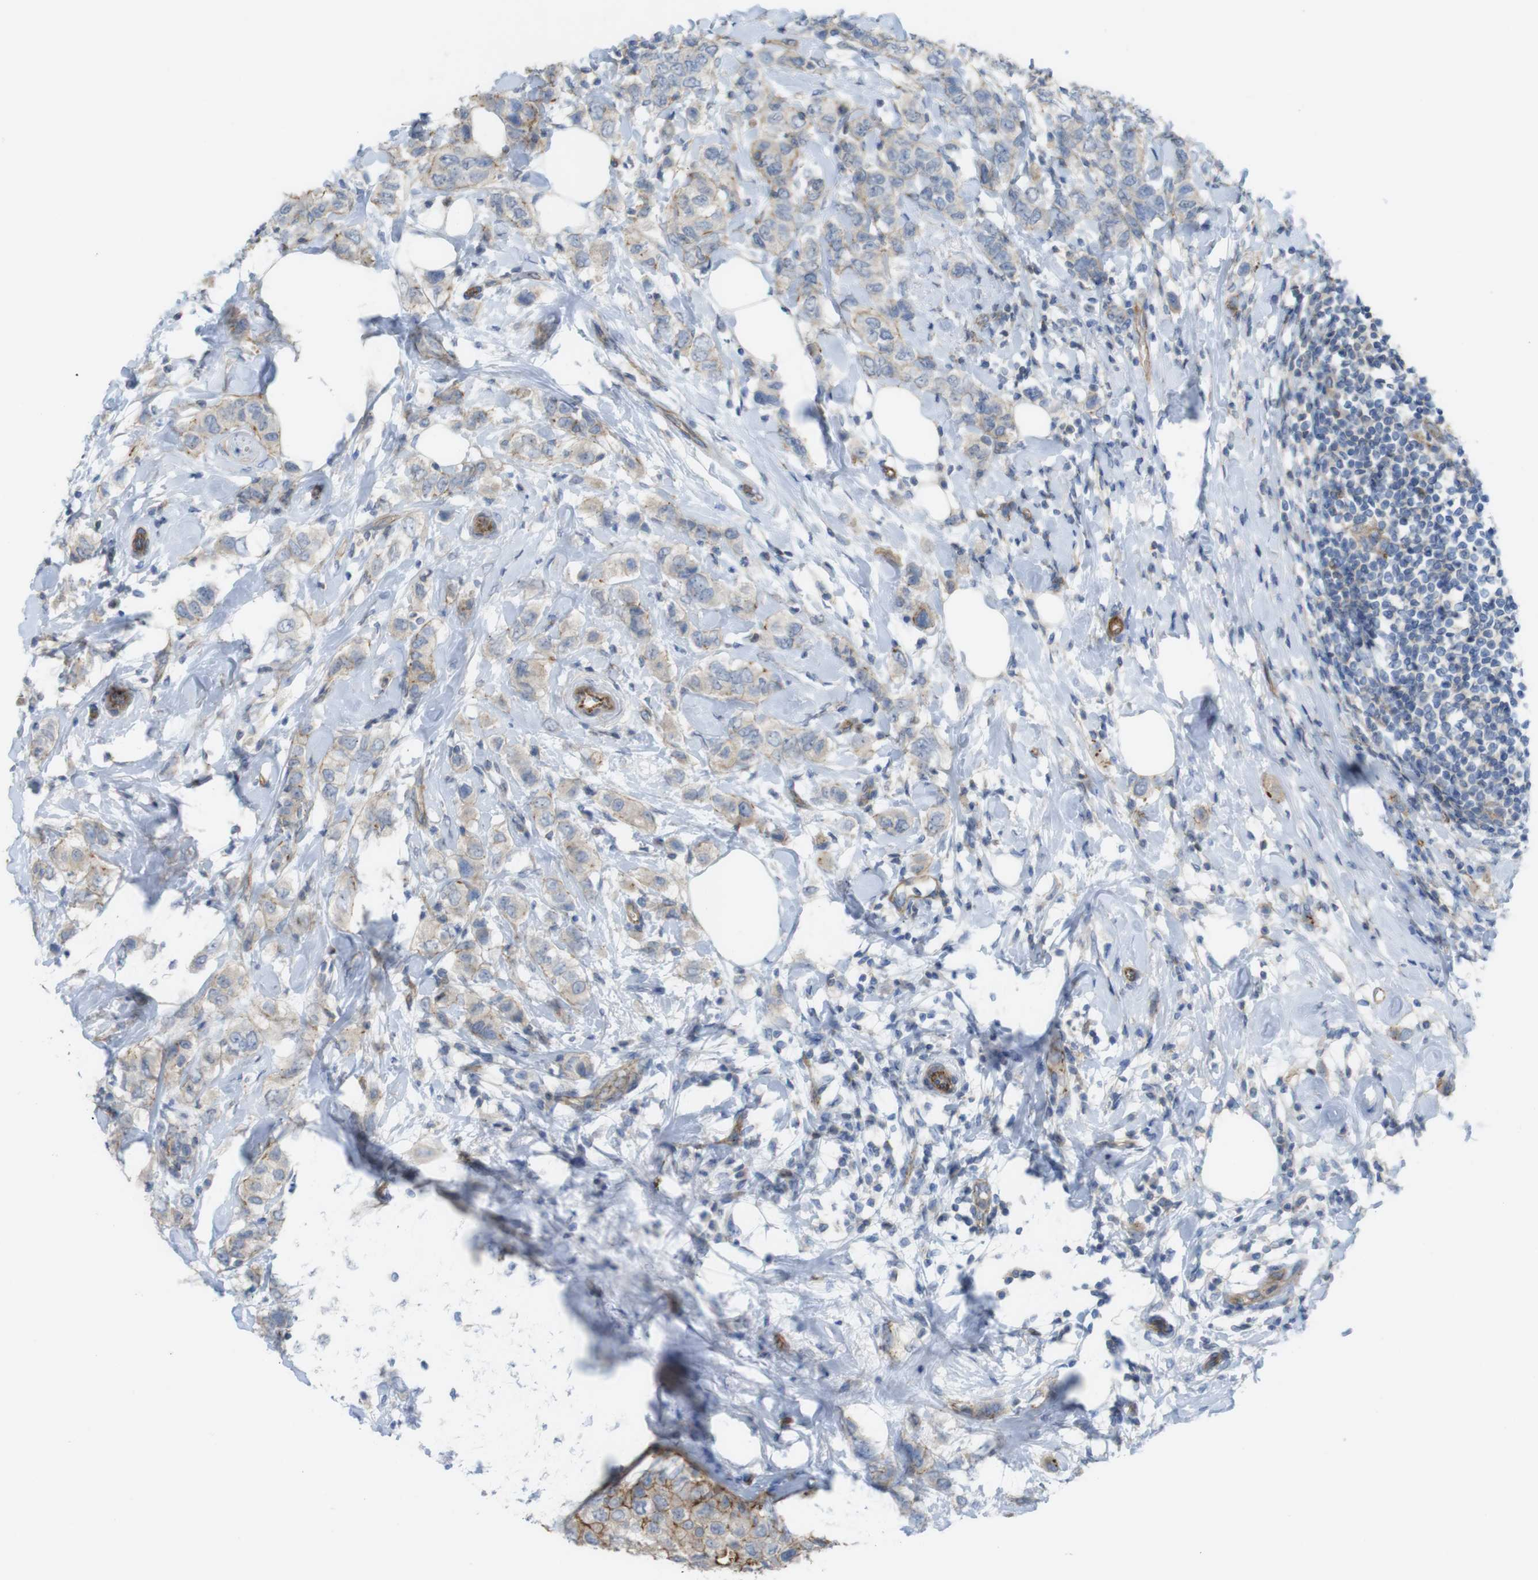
{"staining": {"intensity": "moderate", "quantity": "<25%", "location": "cytoplasmic/membranous"}, "tissue": "breast cancer", "cell_type": "Tumor cells", "image_type": "cancer", "snomed": [{"axis": "morphology", "description": "Duct carcinoma"}, {"axis": "topography", "description": "Breast"}], "caption": "Immunohistochemical staining of human breast cancer (intraductal carcinoma) reveals low levels of moderate cytoplasmic/membranous protein positivity in about <25% of tumor cells.", "gene": "PREX2", "patient": {"sex": "female", "age": 50}}